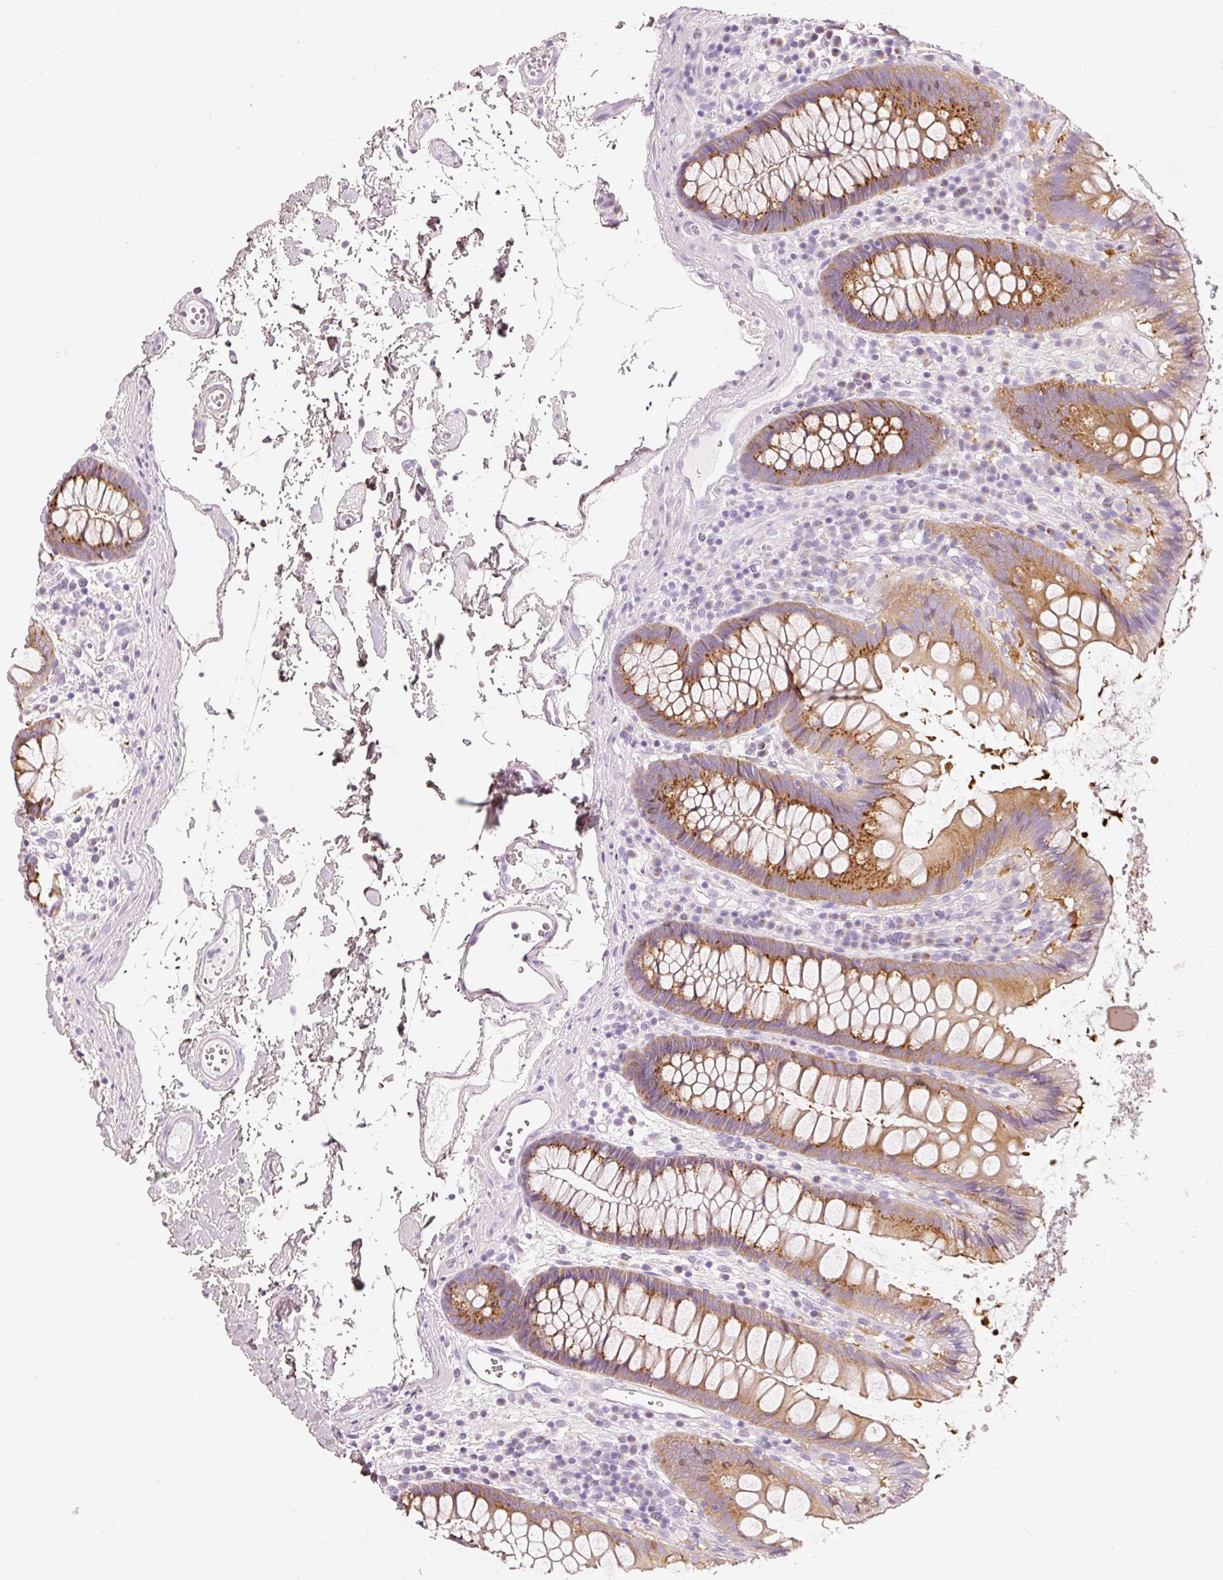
{"staining": {"intensity": "negative", "quantity": "none", "location": "none"}, "tissue": "colon", "cell_type": "Endothelial cells", "image_type": "normal", "snomed": [{"axis": "morphology", "description": "Normal tissue, NOS"}, {"axis": "topography", "description": "Colon"}], "caption": "Benign colon was stained to show a protein in brown. There is no significant positivity in endothelial cells. (Stains: DAB immunohistochemistry with hematoxylin counter stain, Microscopy: brightfield microscopy at high magnification).", "gene": "PDXDC1", "patient": {"sex": "male", "age": 84}}